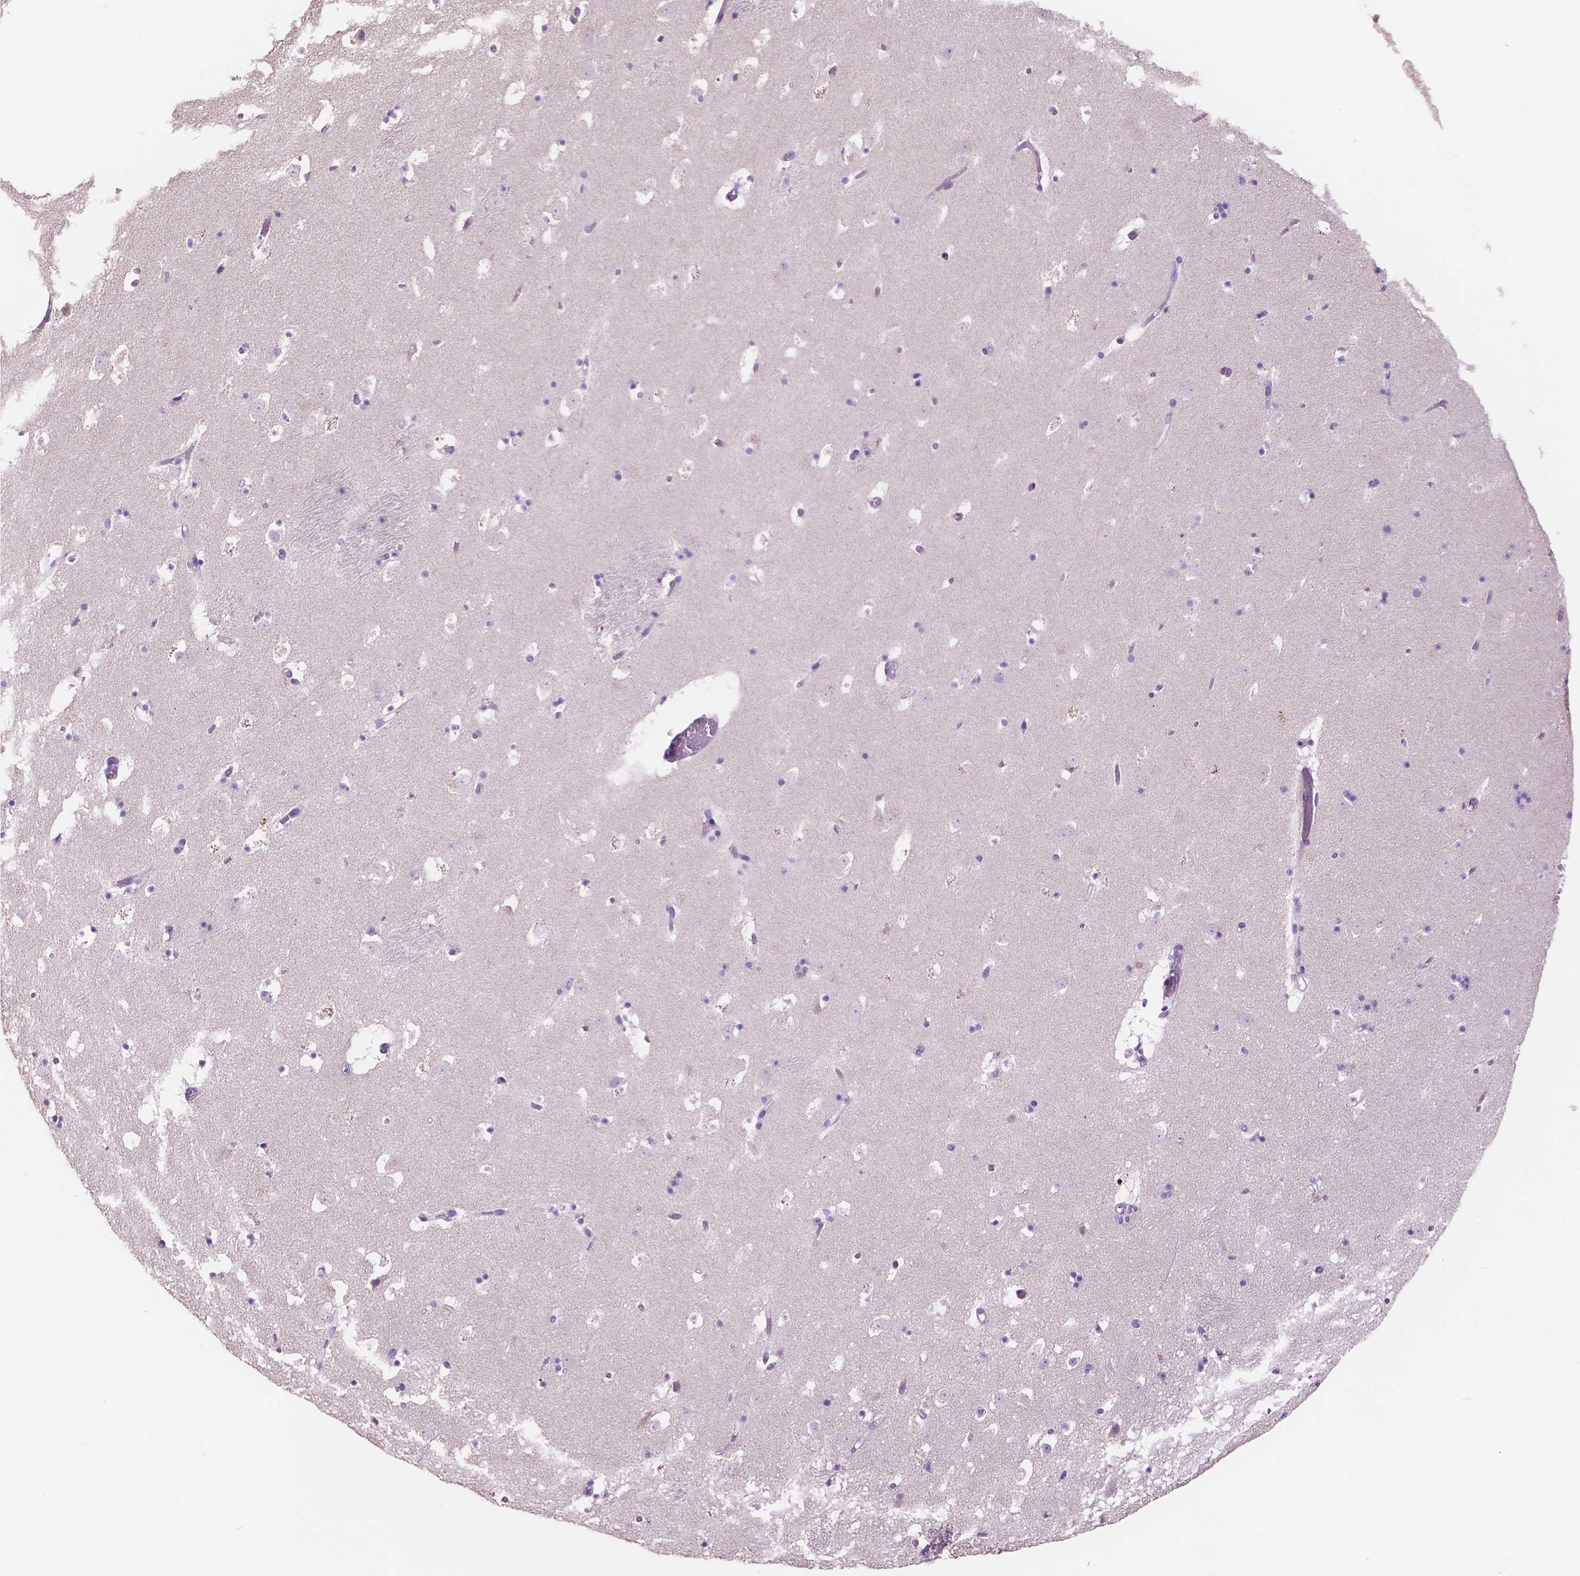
{"staining": {"intensity": "moderate", "quantity": "<25%", "location": "cytoplasmic/membranous"}, "tissue": "caudate", "cell_type": "Glial cells", "image_type": "normal", "snomed": [{"axis": "morphology", "description": "Normal tissue, NOS"}, {"axis": "topography", "description": "Lateral ventricle wall"}], "caption": "IHC of unremarkable caudate shows low levels of moderate cytoplasmic/membranous staining in about <25% of glial cells.", "gene": "CLDN17", "patient": {"sex": "female", "age": 42}}